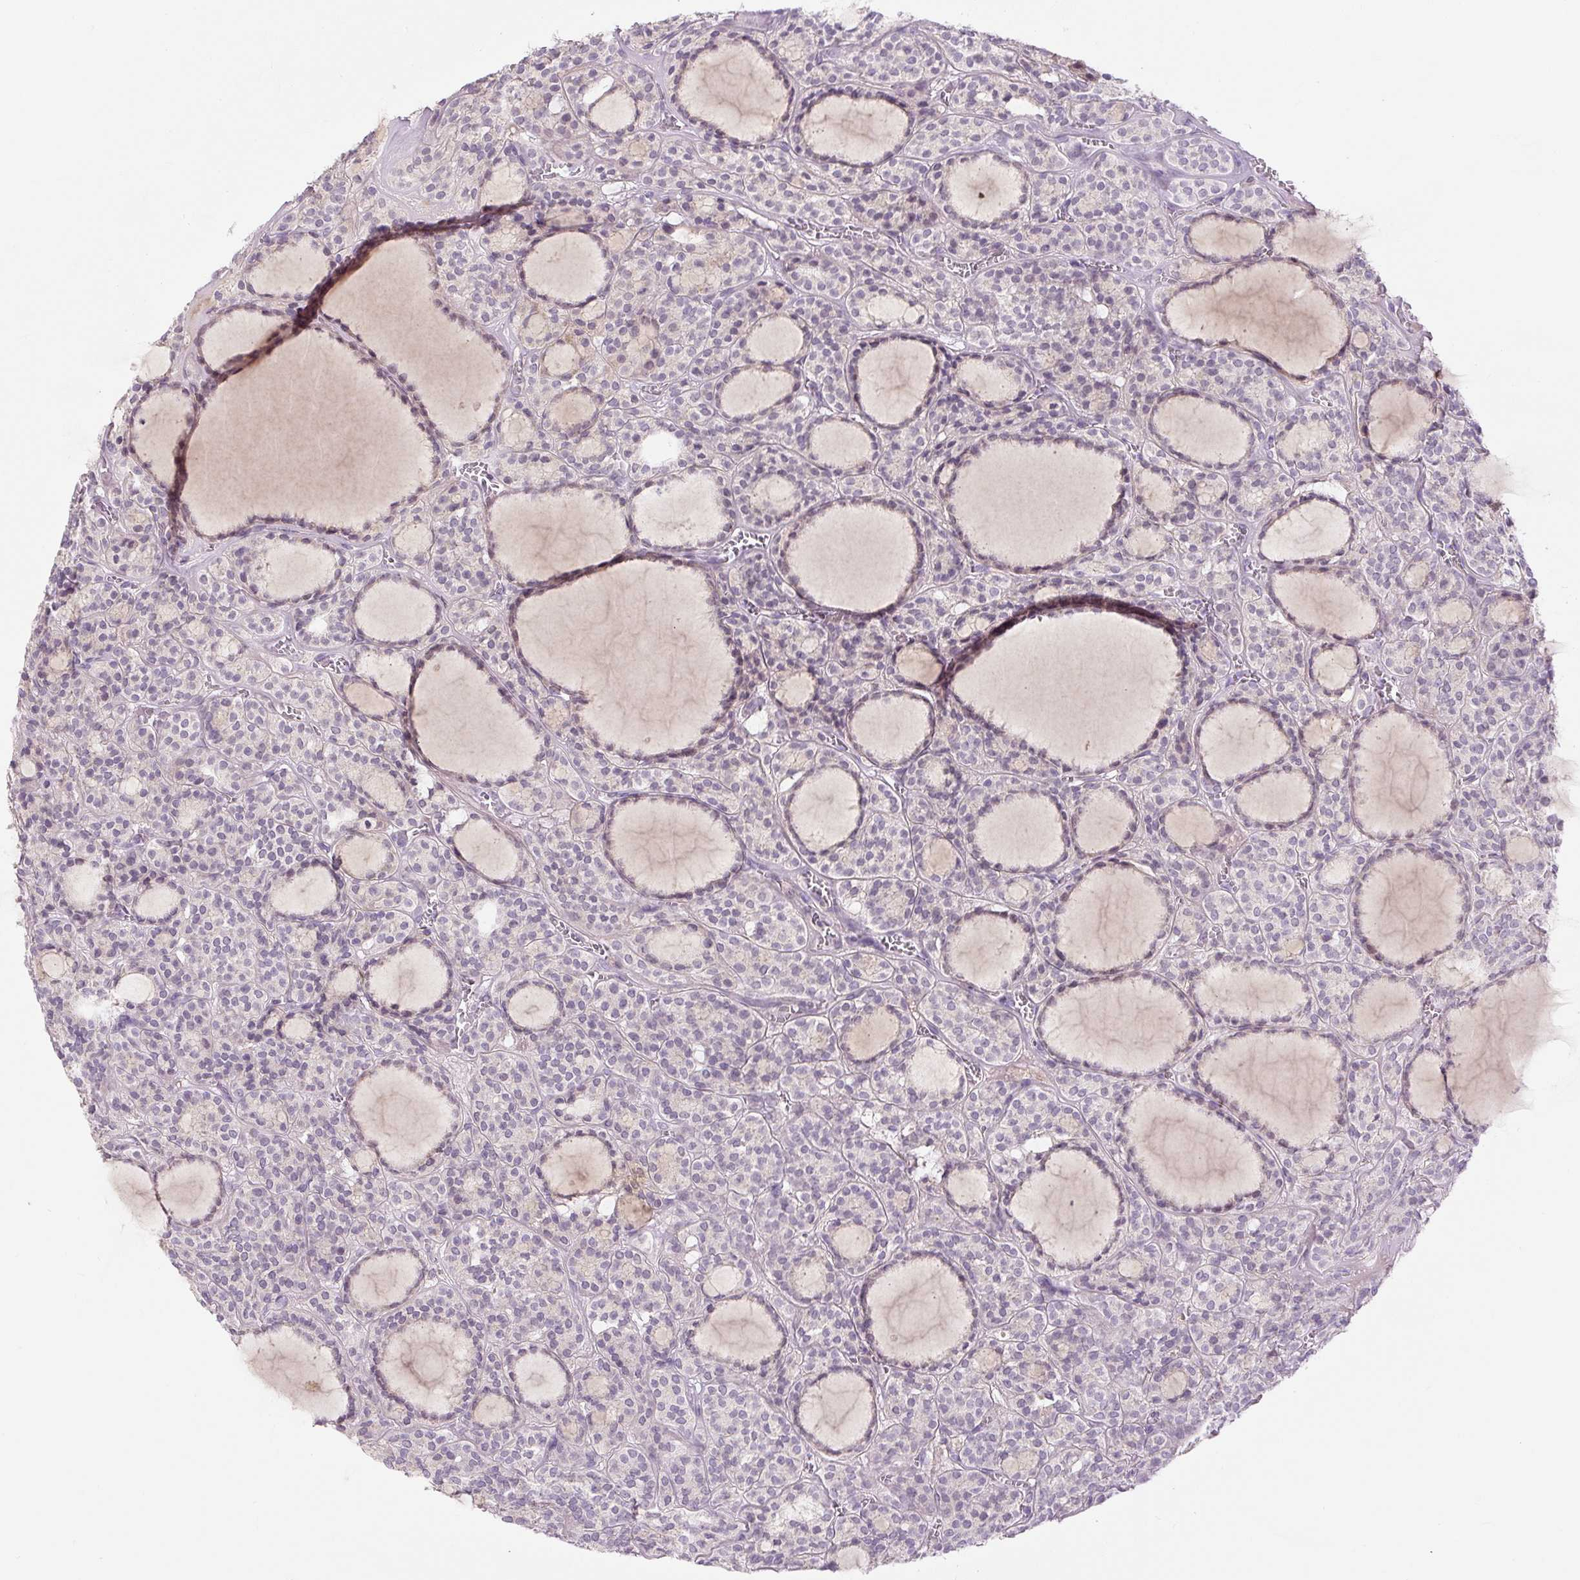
{"staining": {"intensity": "weak", "quantity": "<25%", "location": "cytoplasmic/membranous"}, "tissue": "thyroid cancer", "cell_type": "Tumor cells", "image_type": "cancer", "snomed": [{"axis": "morphology", "description": "Follicular adenoma carcinoma, NOS"}, {"axis": "topography", "description": "Thyroid gland"}], "caption": "Immunohistochemistry of thyroid cancer (follicular adenoma carcinoma) reveals no expression in tumor cells.", "gene": "FABP7", "patient": {"sex": "female", "age": 63}}